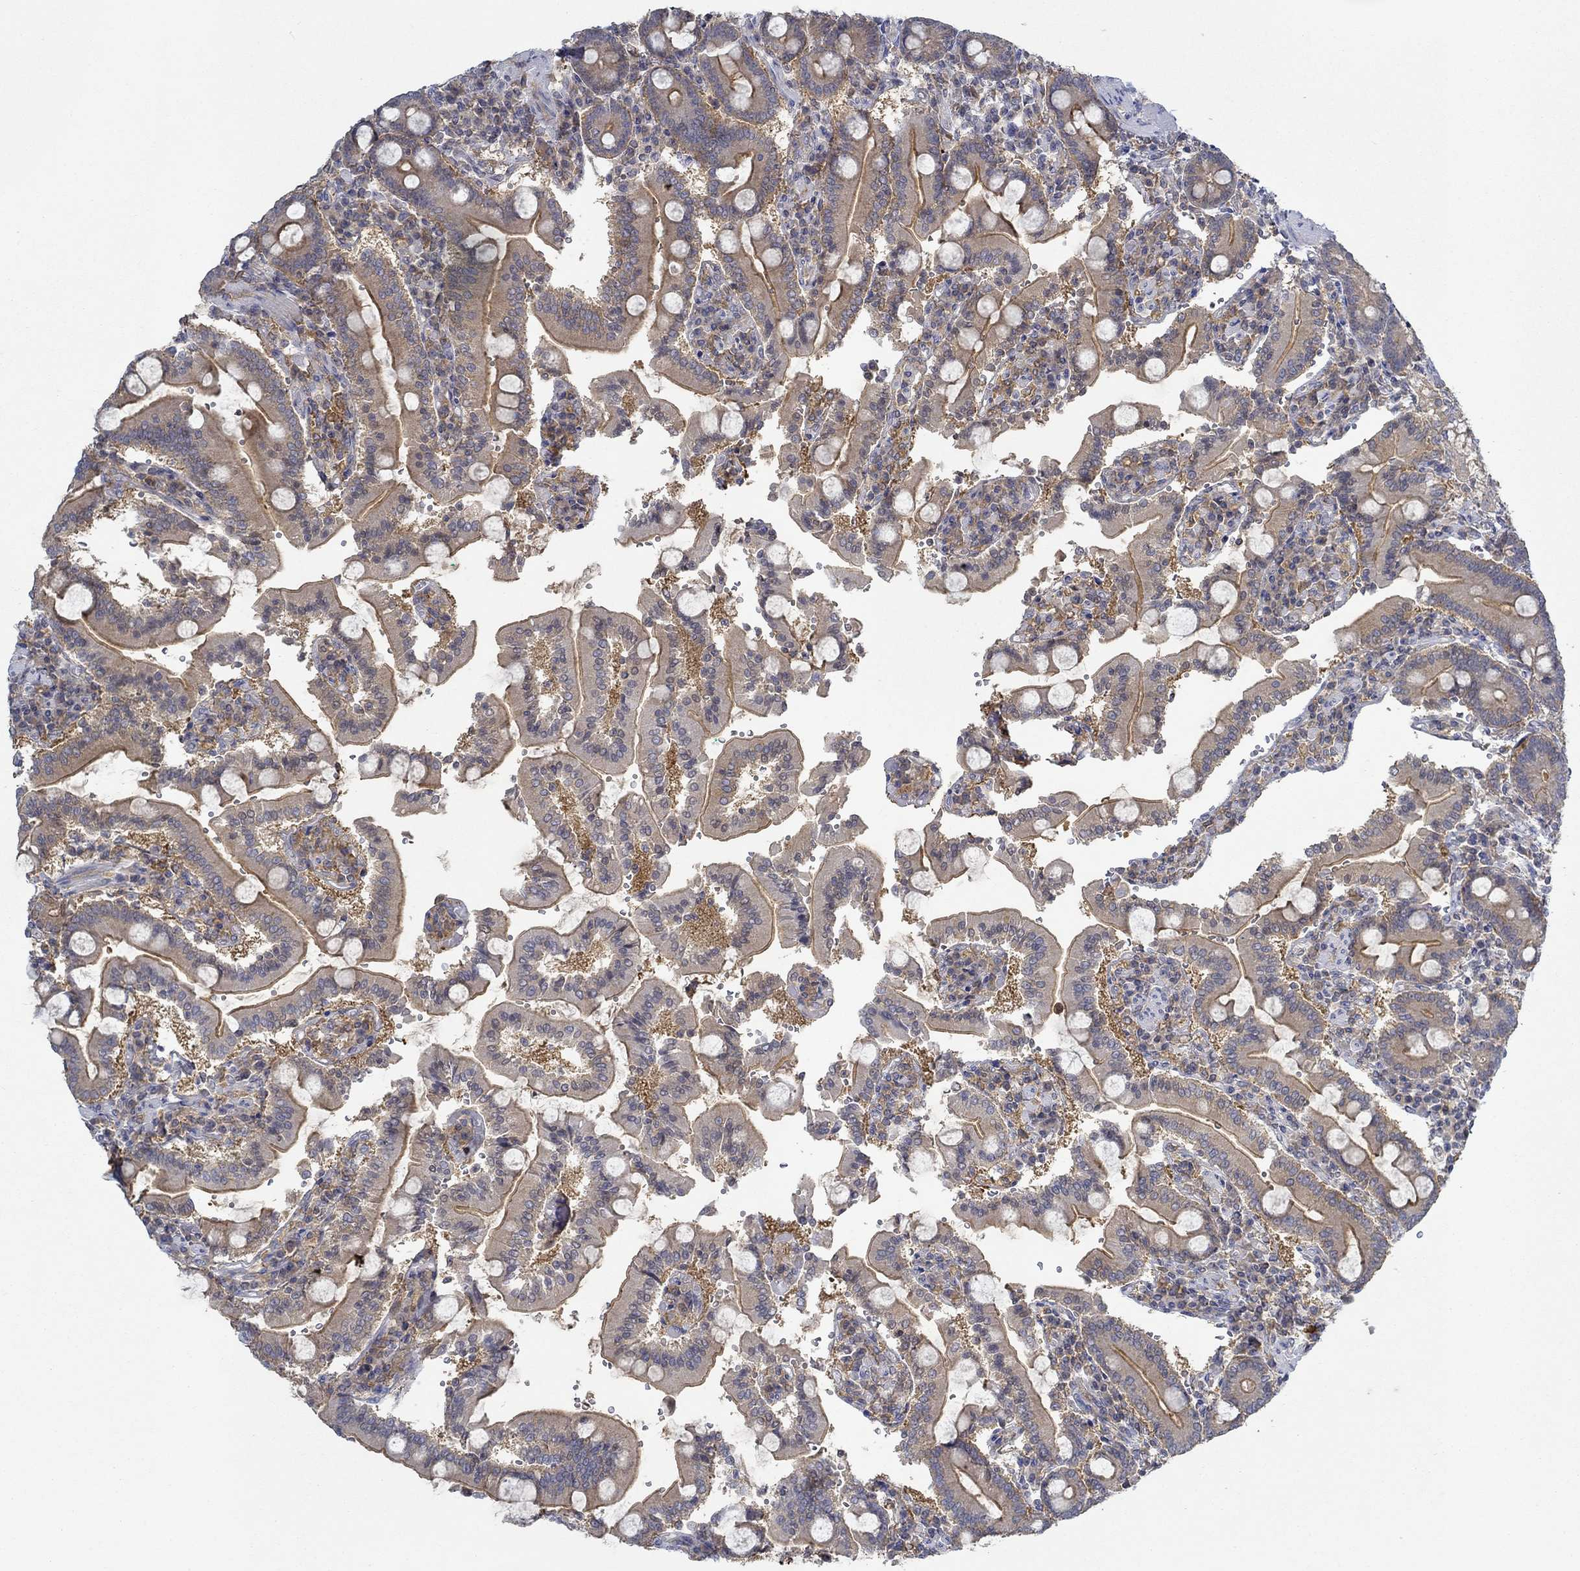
{"staining": {"intensity": "moderate", "quantity": "25%-75%", "location": "cytoplasmic/membranous"}, "tissue": "duodenum", "cell_type": "Glandular cells", "image_type": "normal", "snomed": [{"axis": "morphology", "description": "Normal tissue, NOS"}, {"axis": "topography", "description": "Duodenum"}], "caption": "Immunohistochemical staining of unremarkable duodenum exhibits medium levels of moderate cytoplasmic/membranous expression in approximately 25%-75% of glandular cells. The staining was performed using DAB (3,3'-diaminobenzidine), with brown indicating positive protein expression. Nuclei are stained blue with hematoxylin.", "gene": "MTHFR", "patient": {"sex": "female", "age": 62}}